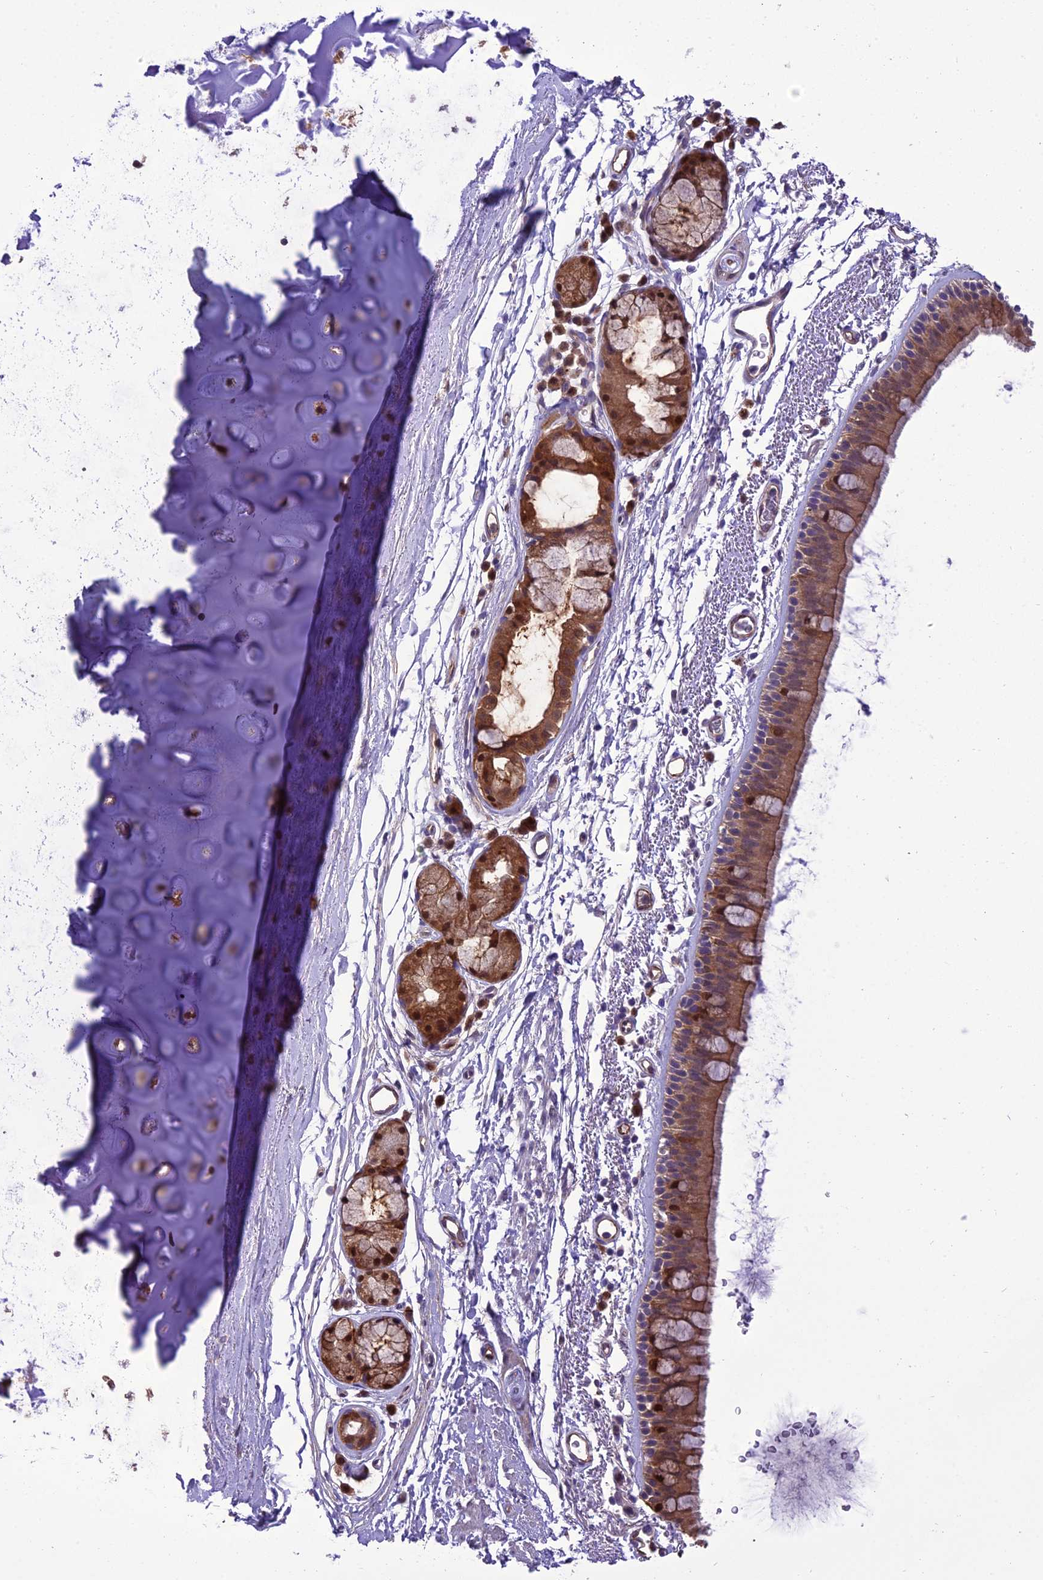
{"staining": {"intensity": "moderate", "quantity": ">75%", "location": "cytoplasmic/membranous,nuclear"}, "tissue": "bronchus", "cell_type": "Respiratory epithelial cells", "image_type": "normal", "snomed": [{"axis": "morphology", "description": "Normal tissue, NOS"}, {"axis": "topography", "description": "Lymph node"}, {"axis": "topography", "description": "Bronchus"}], "caption": "Protein analysis of normal bronchus shows moderate cytoplasmic/membranous,nuclear staining in approximately >75% of respiratory epithelial cells. The staining is performed using DAB (3,3'-diaminobenzidine) brown chromogen to label protein expression. The nuclei are counter-stained blue using hematoxylin.", "gene": "BORCS6", "patient": {"sex": "female", "age": 70}}